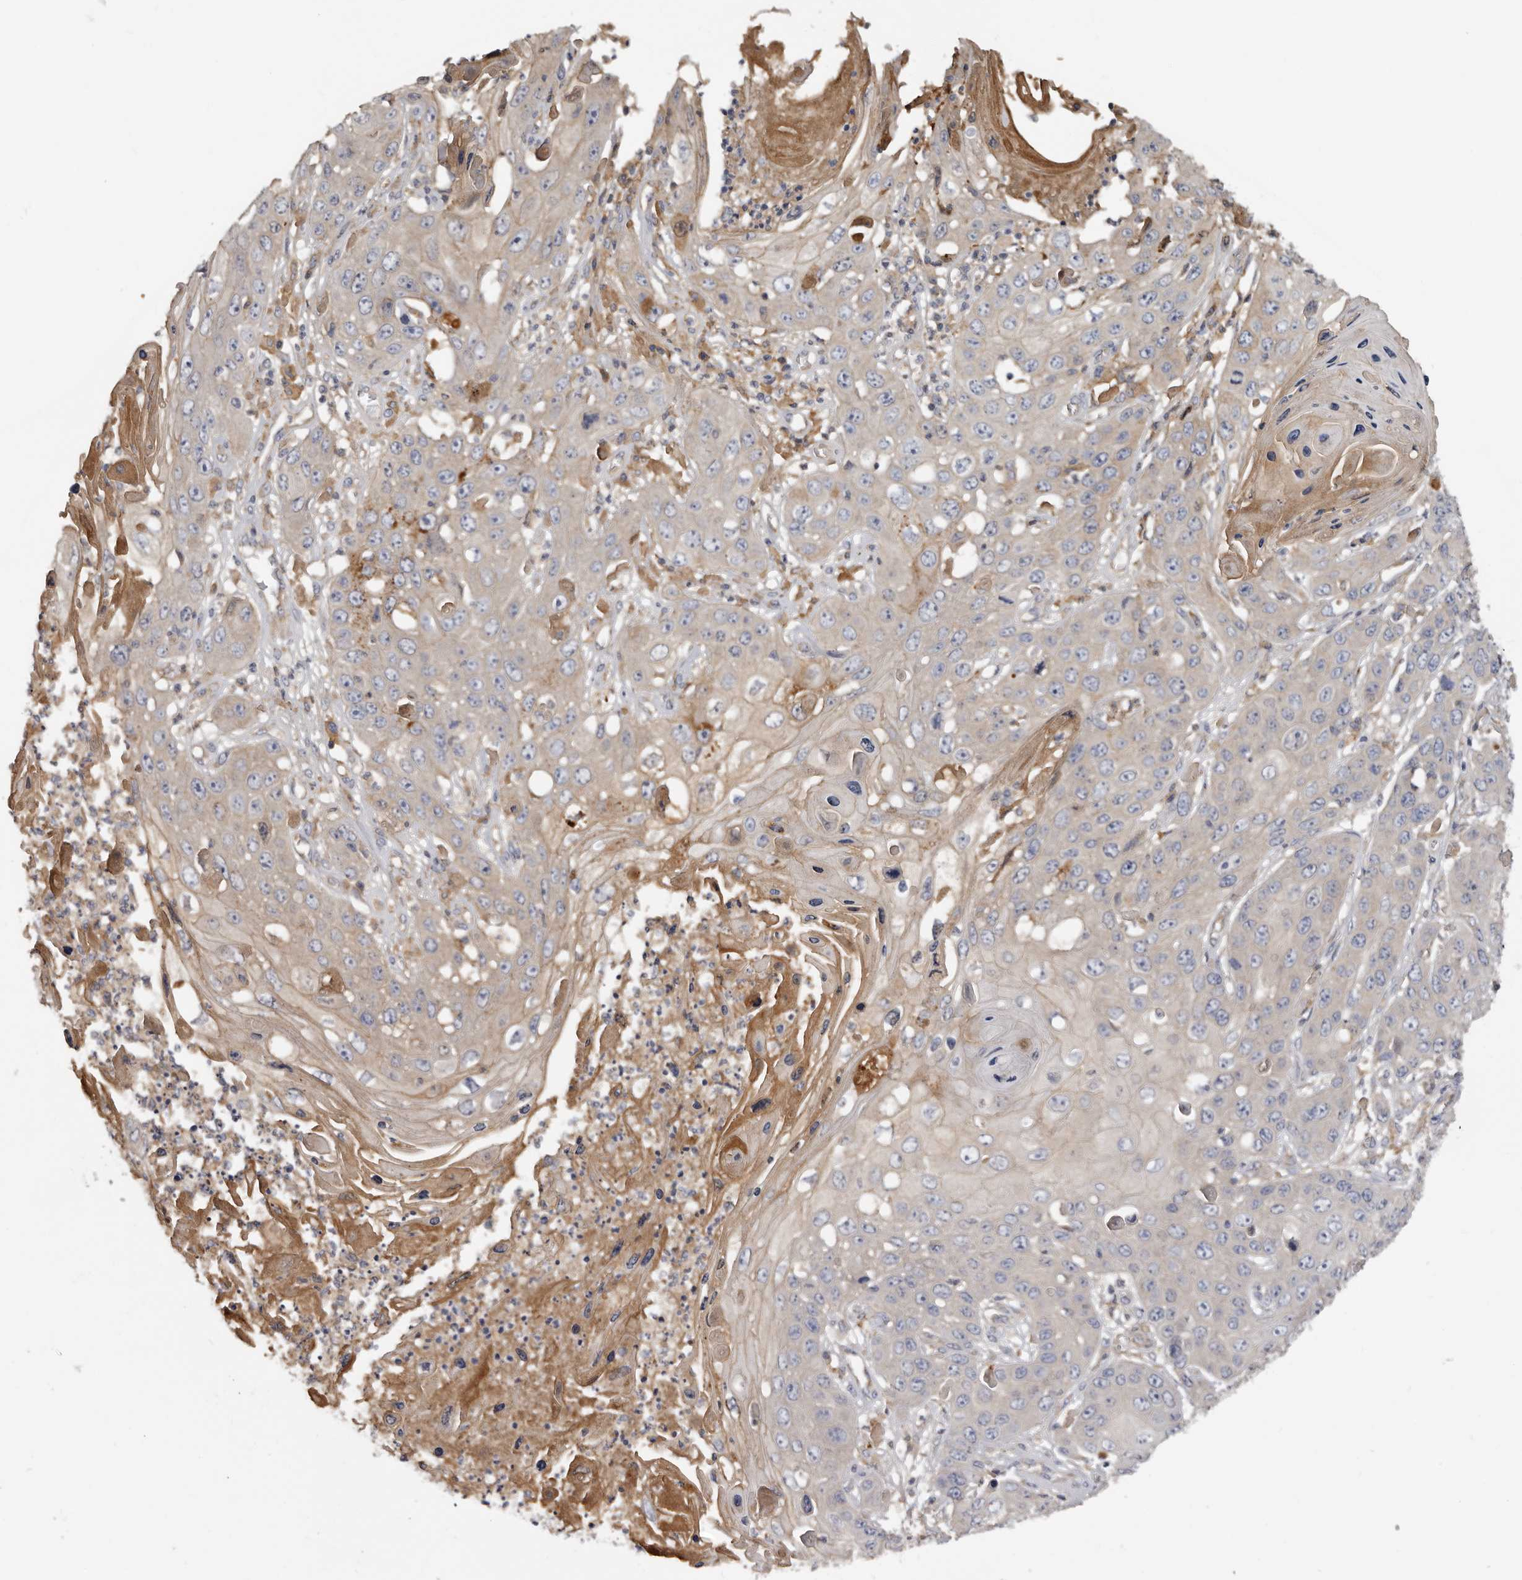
{"staining": {"intensity": "moderate", "quantity": "<25%", "location": "cytoplasmic/membranous"}, "tissue": "skin cancer", "cell_type": "Tumor cells", "image_type": "cancer", "snomed": [{"axis": "morphology", "description": "Squamous cell carcinoma, NOS"}, {"axis": "topography", "description": "Skin"}], "caption": "Squamous cell carcinoma (skin) stained with a protein marker shows moderate staining in tumor cells.", "gene": "INKA2", "patient": {"sex": "male", "age": 55}}